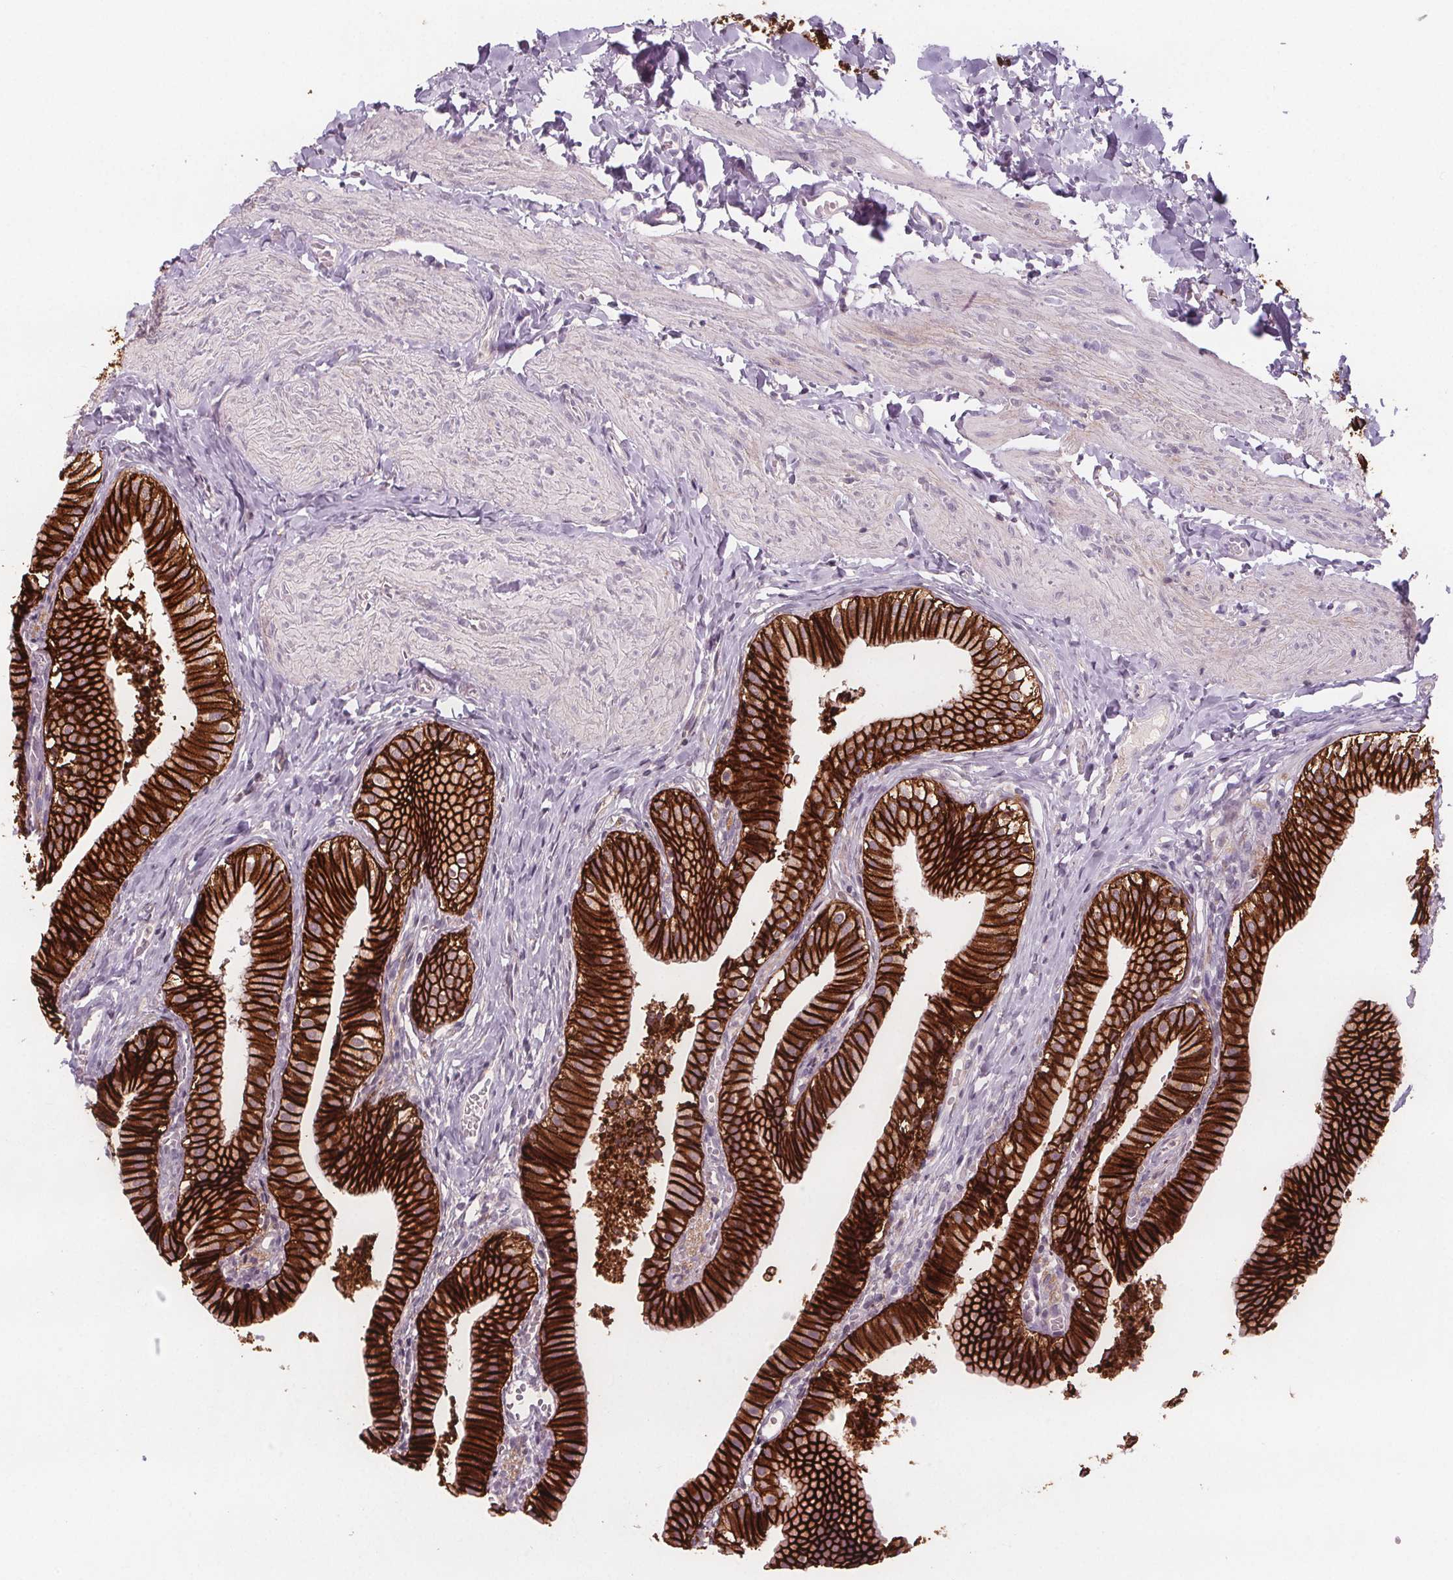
{"staining": {"intensity": "strong", "quantity": ">75%", "location": "cytoplasmic/membranous"}, "tissue": "gallbladder", "cell_type": "Glandular cells", "image_type": "normal", "snomed": [{"axis": "morphology", "description": "Normal tissue, NOS"}, {"axis": "topography", "description": "Gallbladder"}], "caption": "Strong cytoplasmic/membranous staining for a protein is appreciated in about >75% of glandular cells of unremarkable gallbladder using IHC.", "gene": "ATP1A1", "patient": {"sex": "female", "age": 47}}